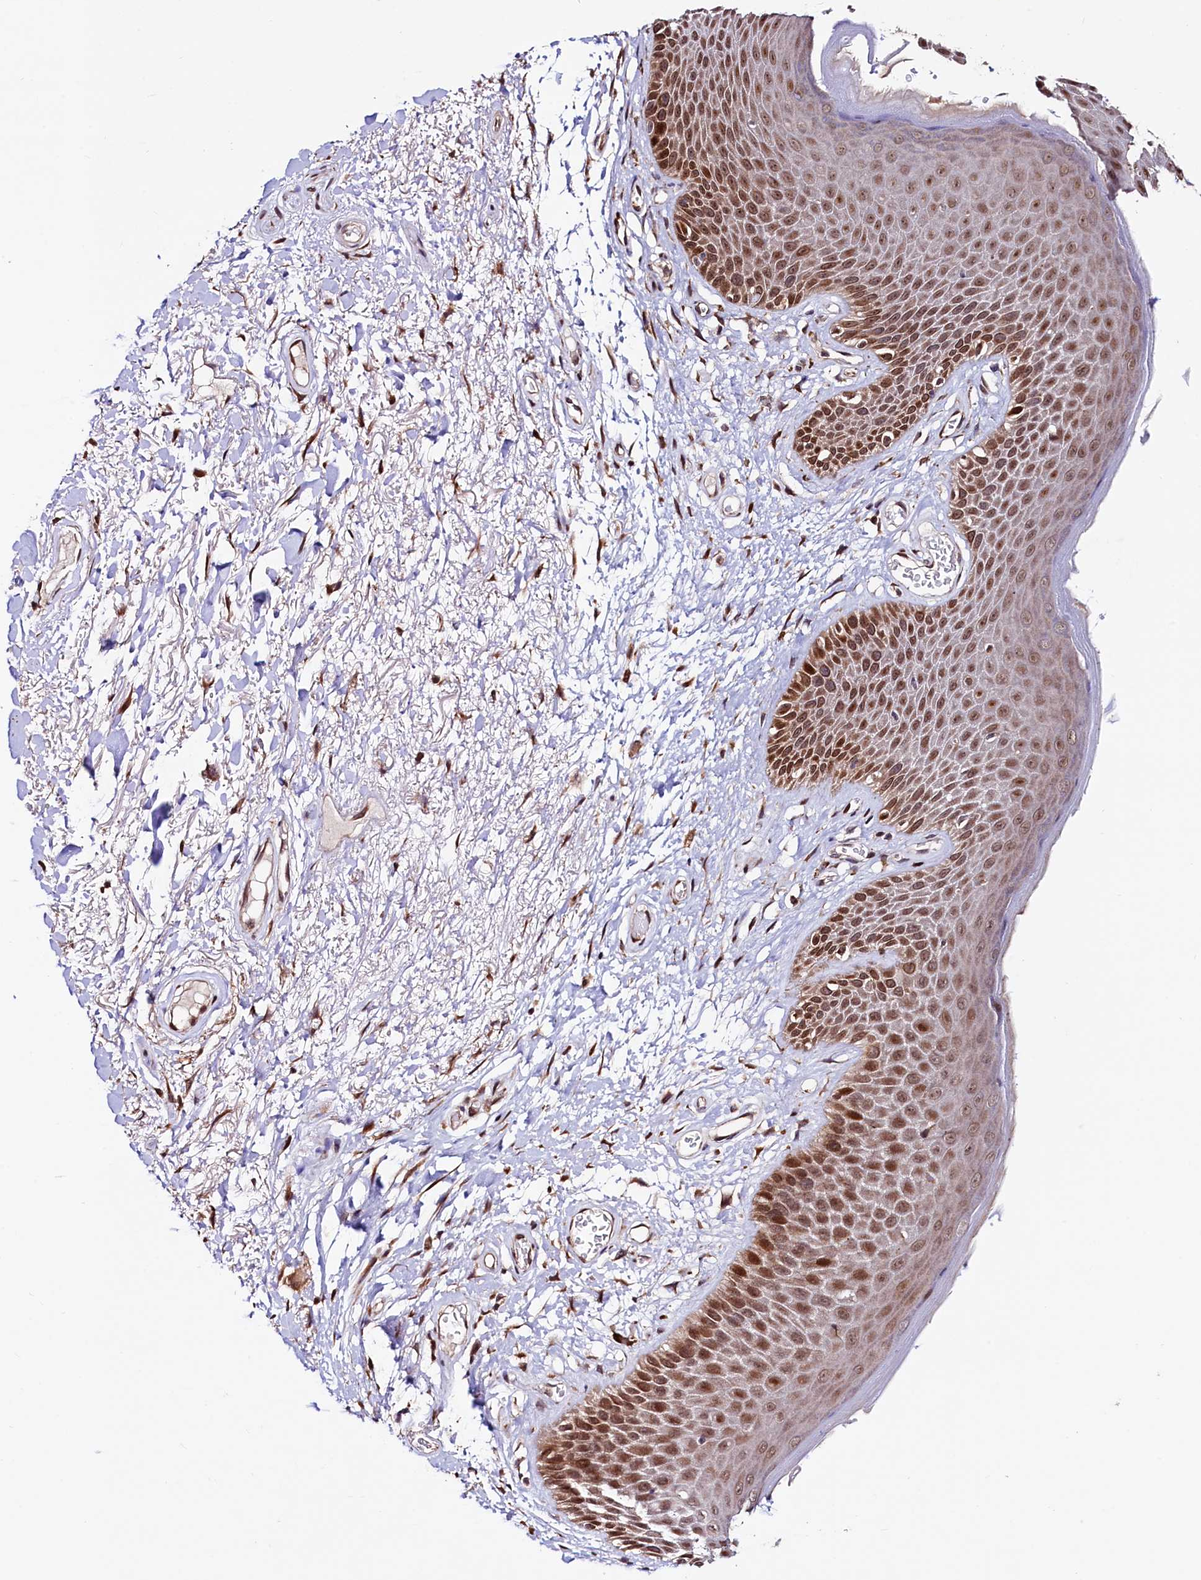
{"staining": {"intensity": "moderate", "quantity": ">75%", "location": "cytoplasmic/membranous,nuclear"}, "tissue": "skin", "cell_type": "Epidermal cells", "image_type": "normal", "snomed": [{"axis": "morphology", "description": "Normal tissue, NOS"}, {"axis": "topography", "description": "Anal"}], "caption": "Unremarkable skin demonstrates moderate cytoplasmic/membranous,nuclear staining in about >75% of epidermal cells, visualized by immunohistochemistry.", "gene": "C5orf15", "patient": {"sex": "male", "age": 74}}